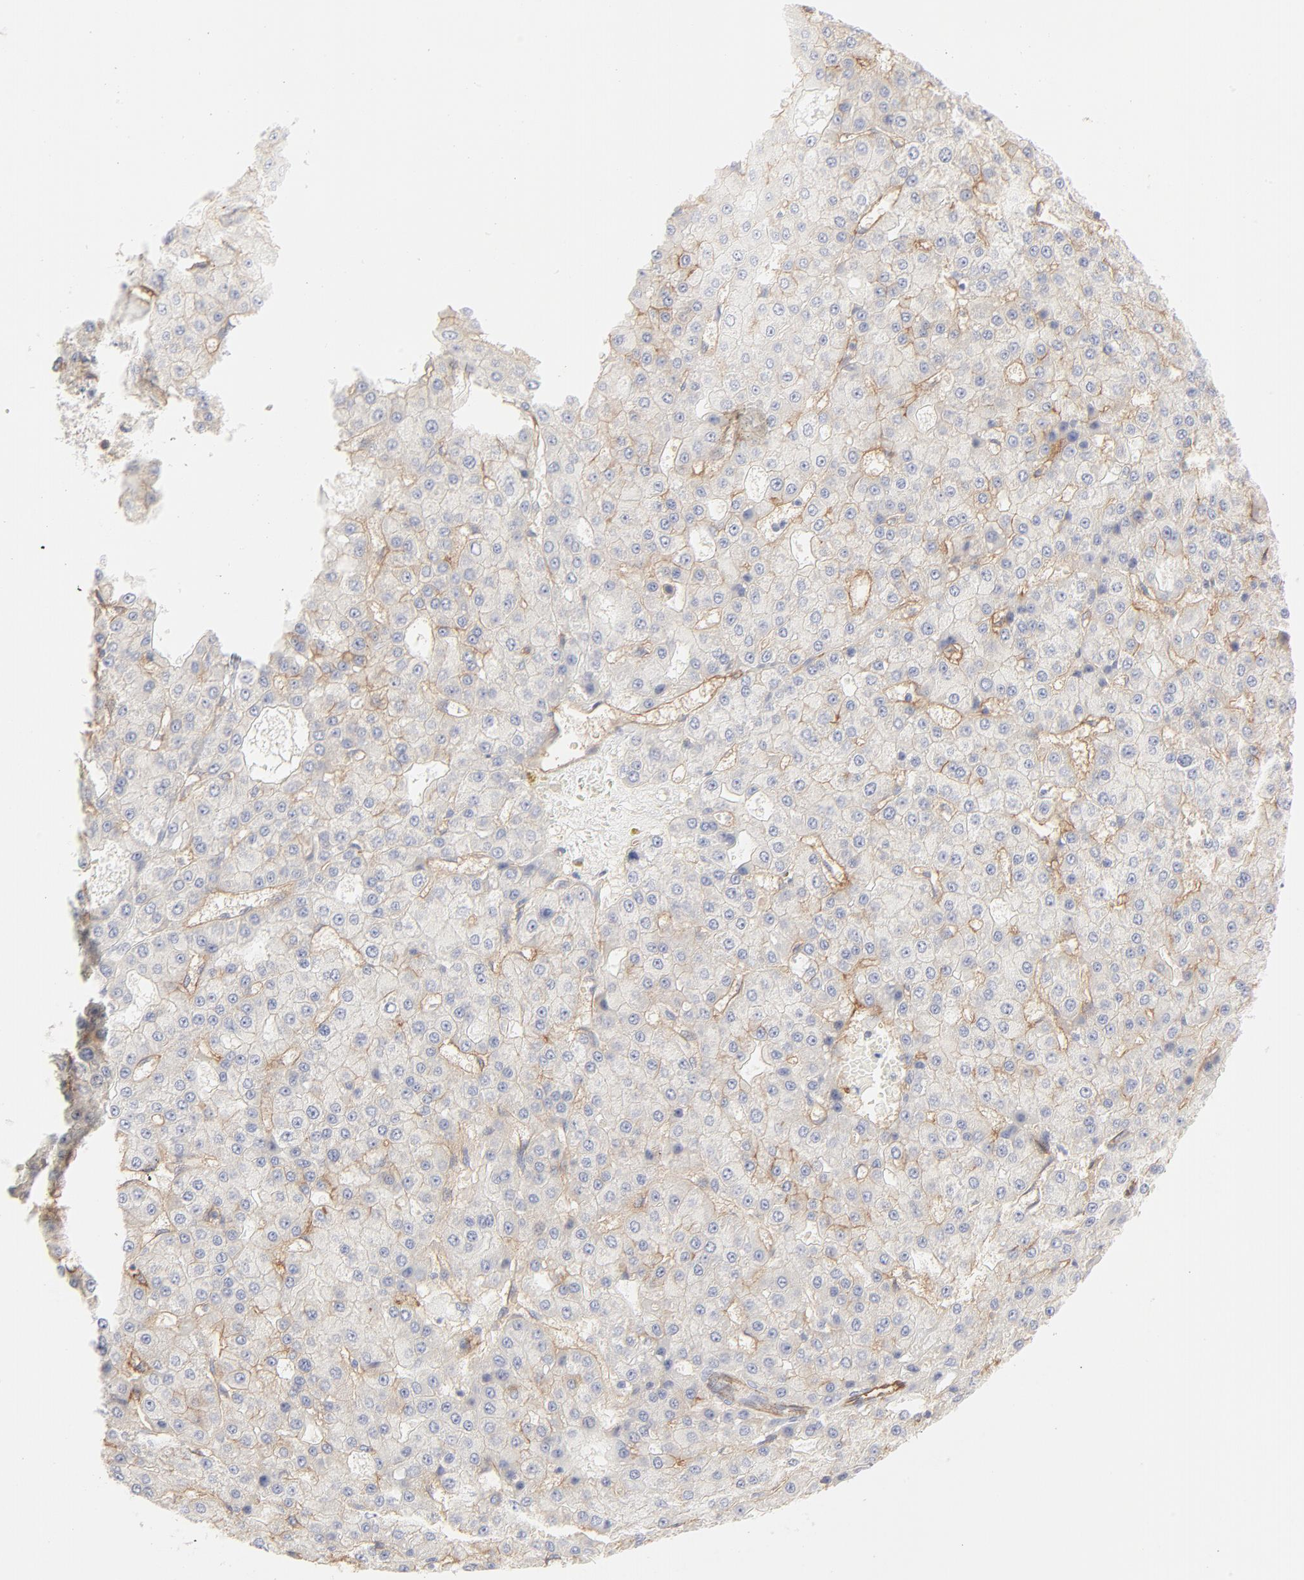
{"staining": {"intensity": "negative", "quantity": "none", "location": "none"}, "tissue": "liver cancer", "cell_type": "Tumor cells", "image_type": "cancer", "snomed": [{"axis": "morphology", "description": "Carcinoma, Hepatocellular, NOS"}, {"axis": "topography", "description": "Liver"}], "caption": "A histopathology image of liver cancer (hepatocellular carcinoma) stained for a protein demonstrates no brown staining in tumor cells.", "gene": "ITGA5", "patient": {"sex": "male", "age": 47}}